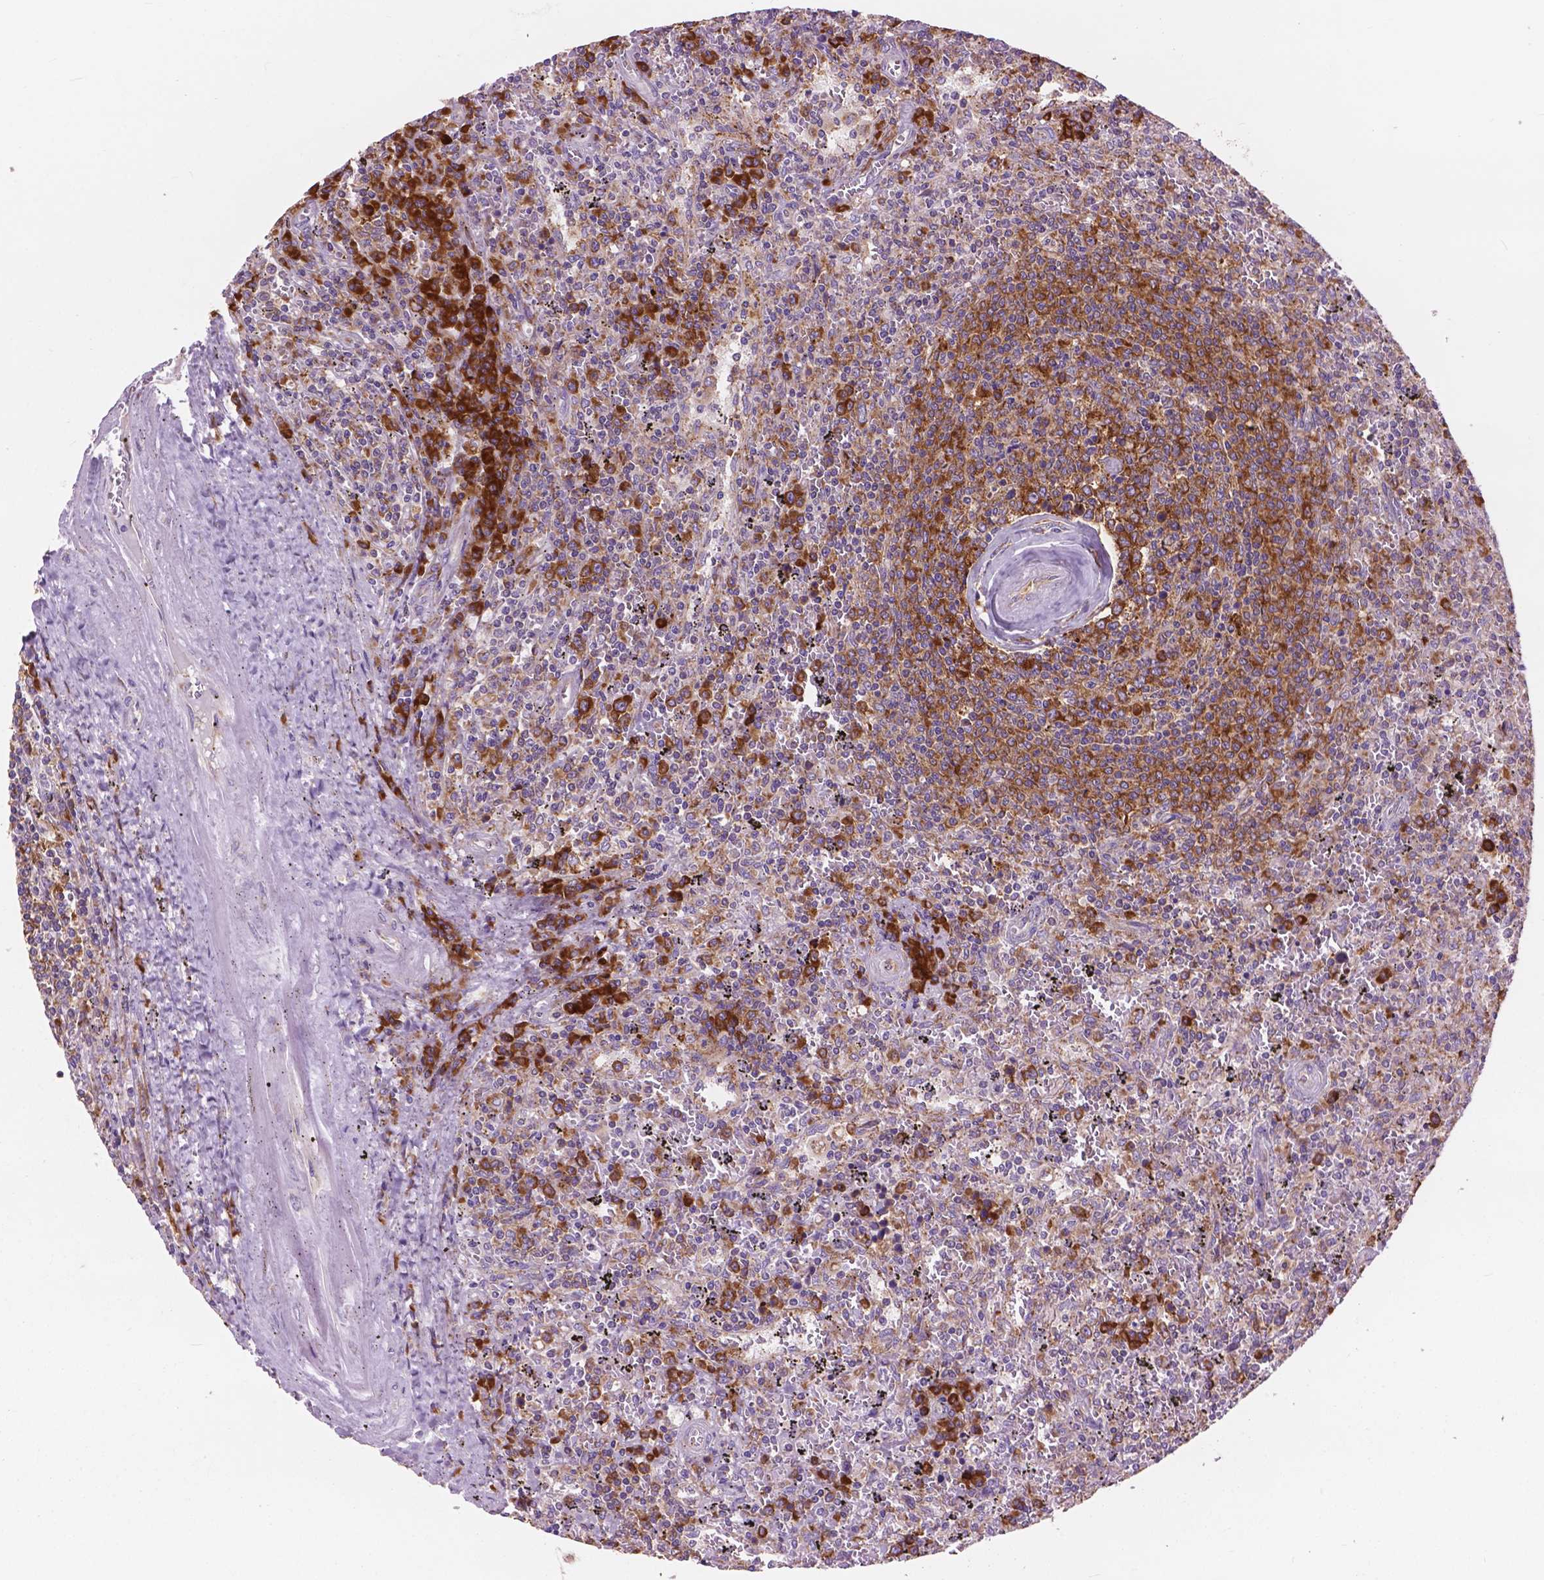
{"staining": {"intensity": "moderate", "quantity": ">75%", "location": "cytoplasmic/membranous"}, "tissue": "lymphoma", "cell_type": "Tumor cells", "image_type": "cancer", "snomed": [{"axis": "morphology", "description": "Malignant lymphoma, non-Hodgkin's type, Low grade"}, {"axis": "topography", "description": "Spleen"}], "caption": "DAB (3,3'-diaminobenzidine) immunohistochemical staining of human lymphoma displays moderate cytoplasmic/membranous protein expression in approximately >75% of tumor cells.", "gene": "RPL37A", "patient": {"sex": "male", "age": 62}}